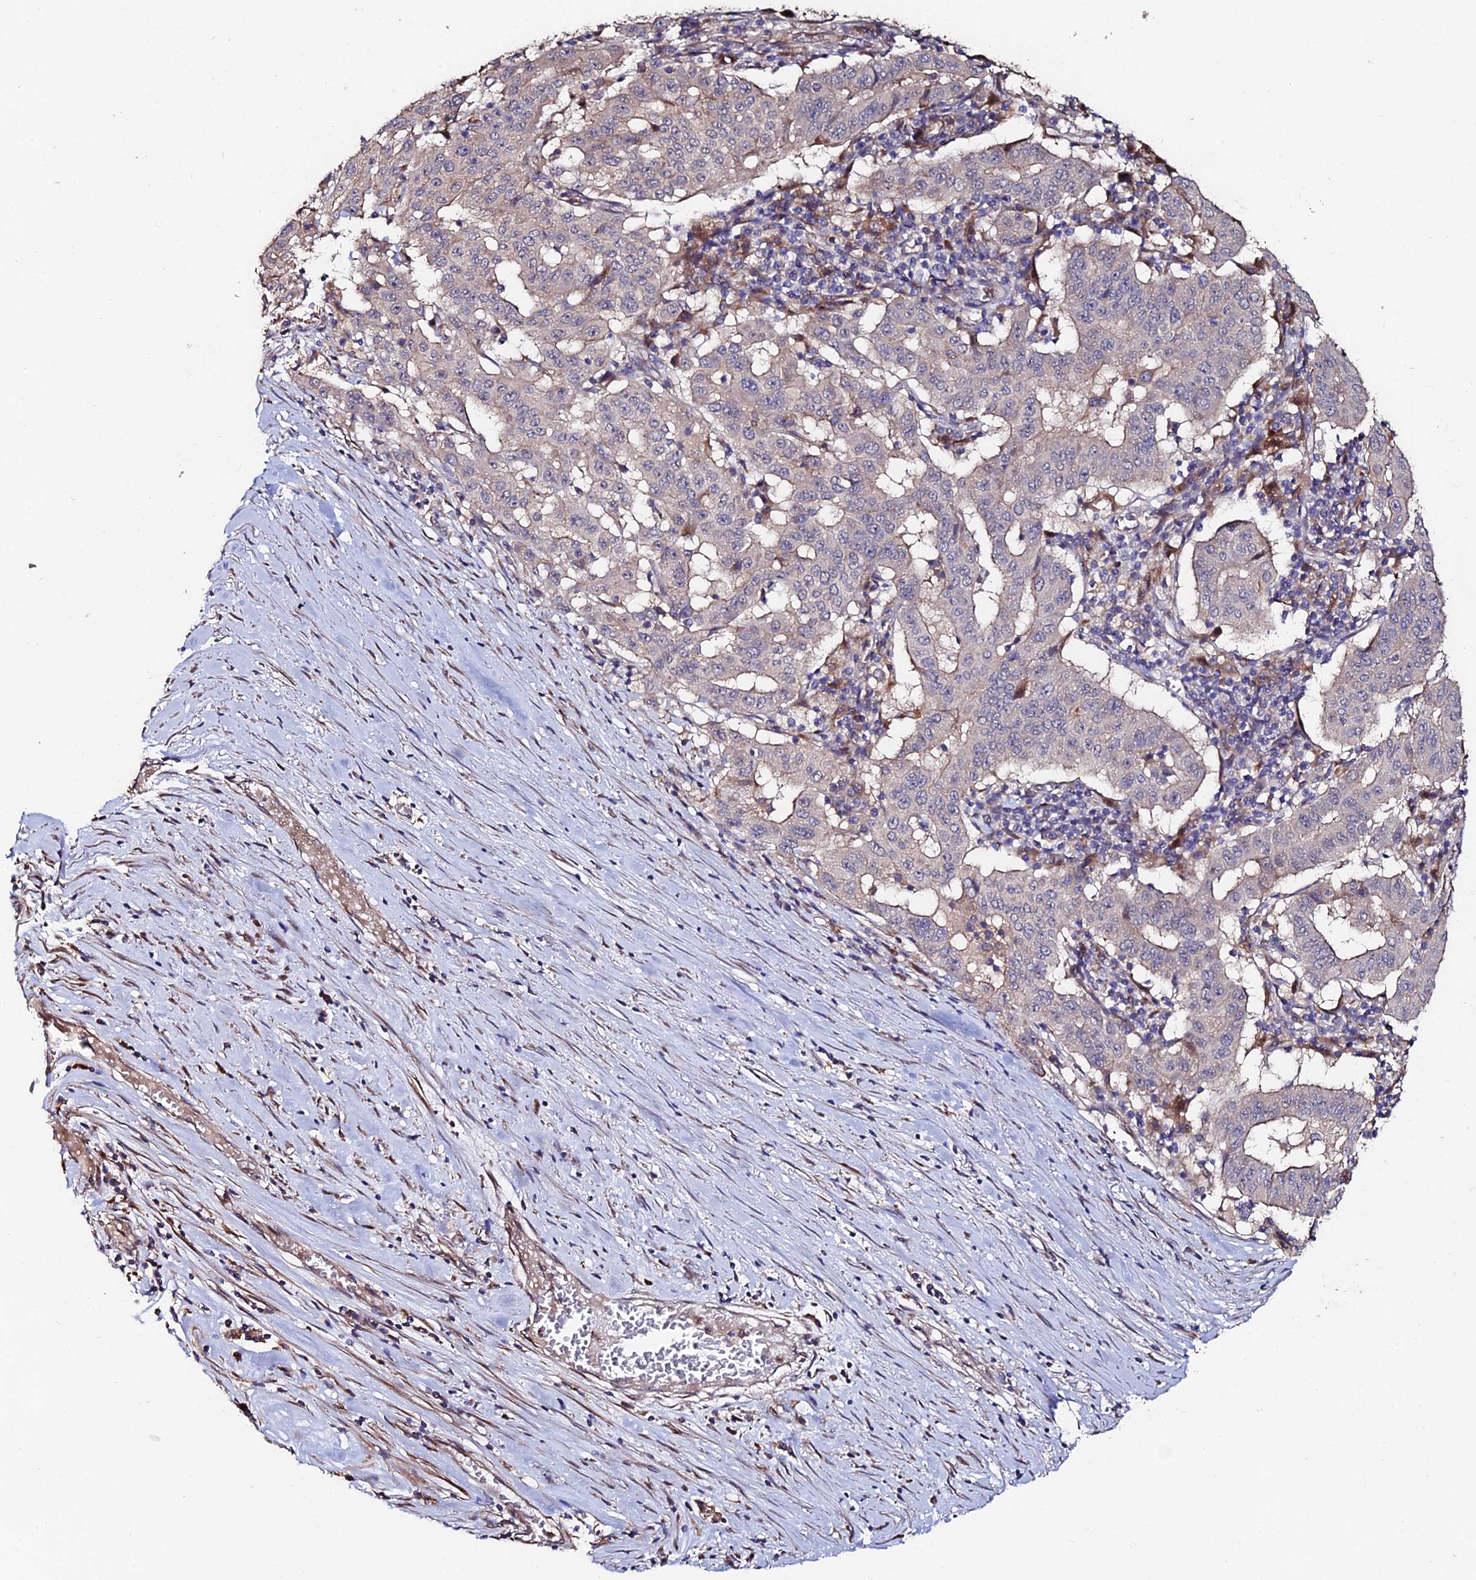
{"staining": {"intensity": "weak", "quantity": "<25%", "location": "cytoplasmic/membranous"}, "tissue": "pancreatic cancer", "cell_type": "Tumor cells", "image_type": "cancer", "snomed": [{"axis": "morphology", "description": "Adenocarcinoma, NOS"}, {"axis": "topography", "description": "Pancreas"}], "caption": "IHC of pancreatic adenocarcinoma reveals no expression in tumor cells.", "gene": "ACTR5", "patient": {"sex": "male", "age": 63}}